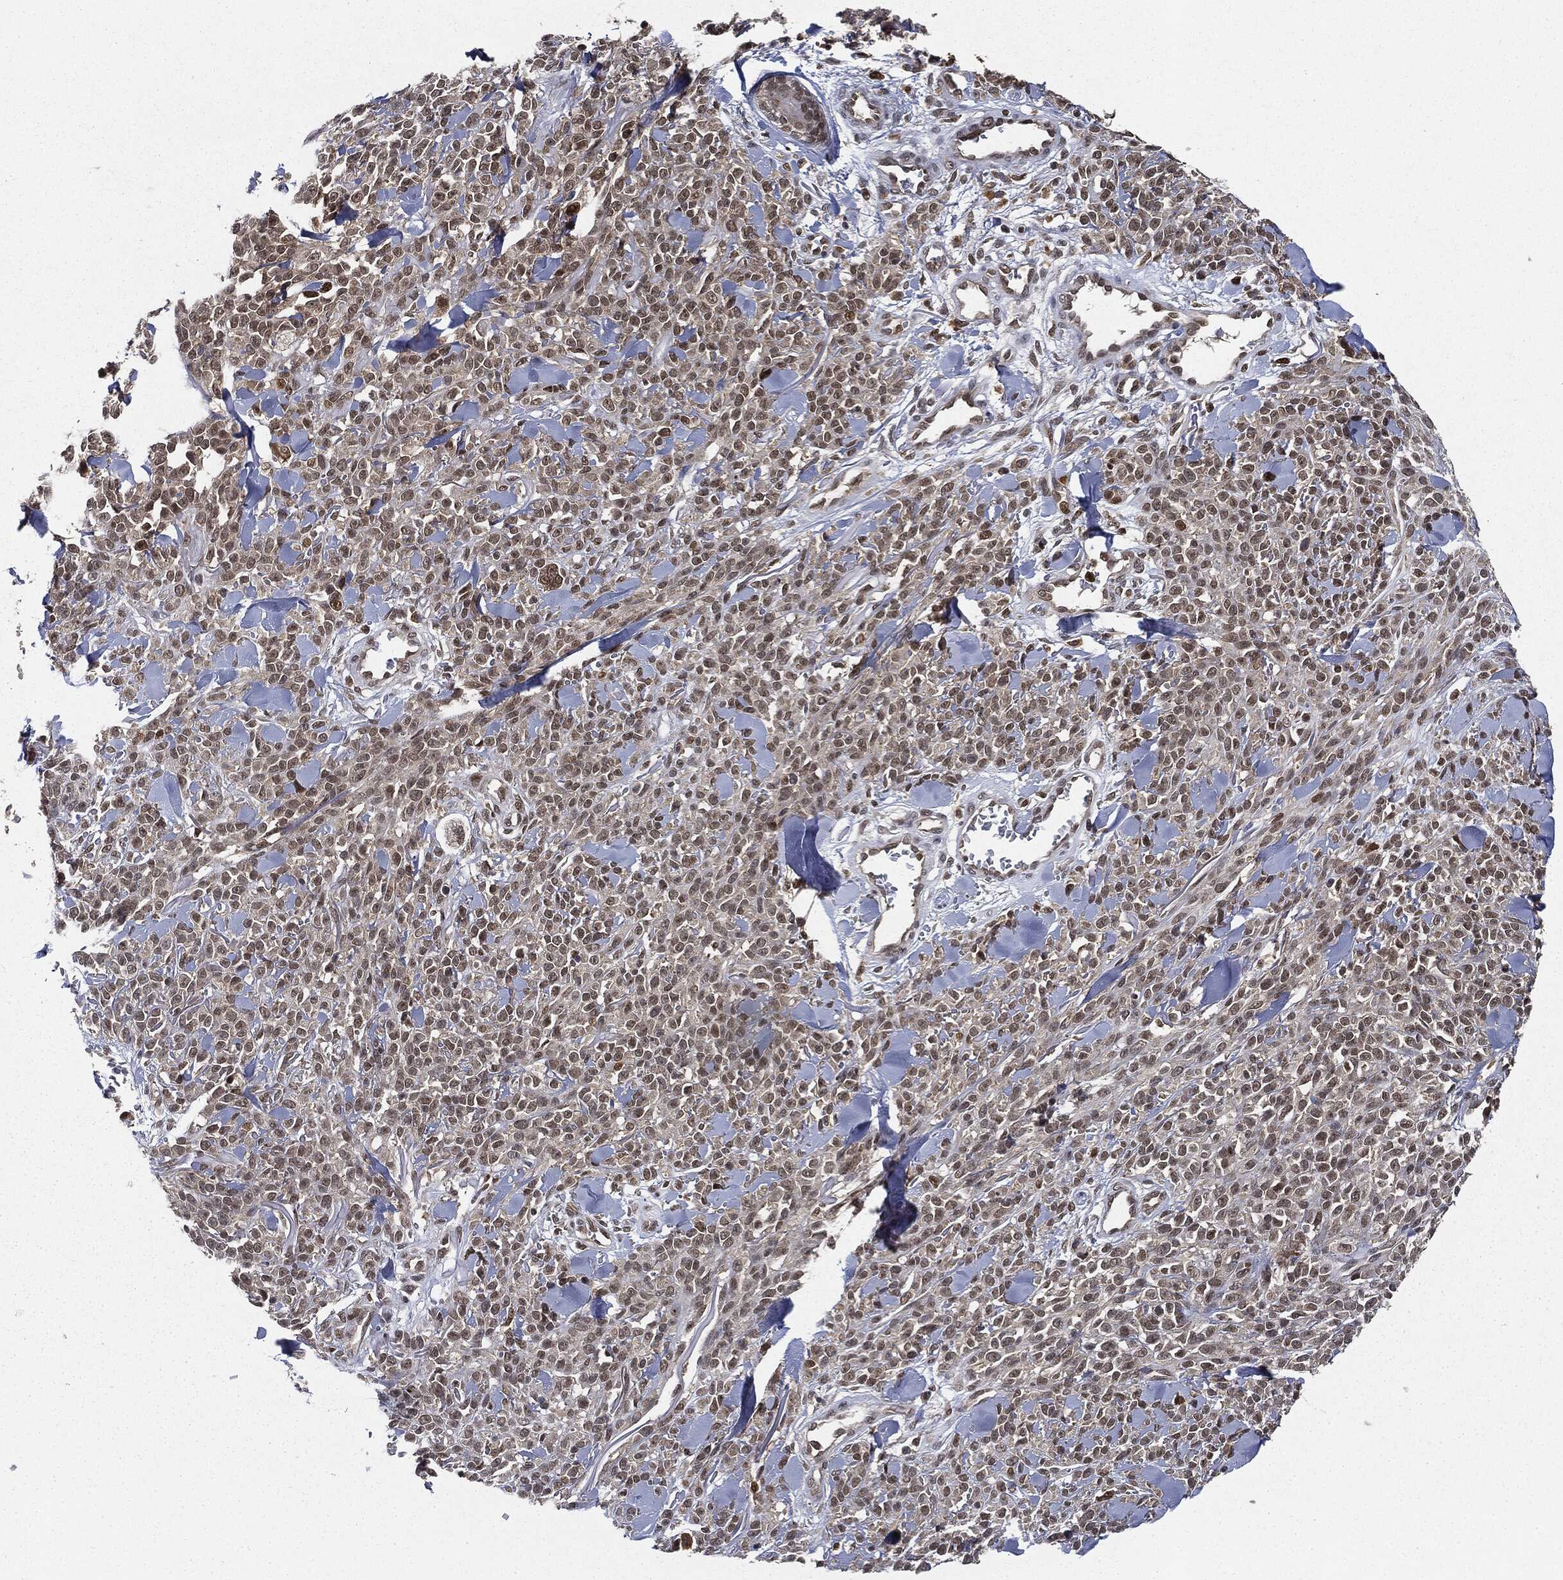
{"staining": {"intensity": "moderate", "quantity": ">75%", "location": "nuclear"}, "tissue": "melanoma", "cell_type": "Tumor cells", "image_type": "cancer", "snomed": [{"axis": "morphology", "description": "Malignant melanoma, NOS"}, {"axis": "topography", "description": "Skin"}, {"axis": "topography", "description": "Skin of trunk"}], "caption": "Immunohistochemical staining of human malignant melanoma reveals medium levels of moderate nuclear staining in approximately >75% of tumor cells.", "gene": "TBC1D22A", "patient": {"sex": "male", "age": 74}}